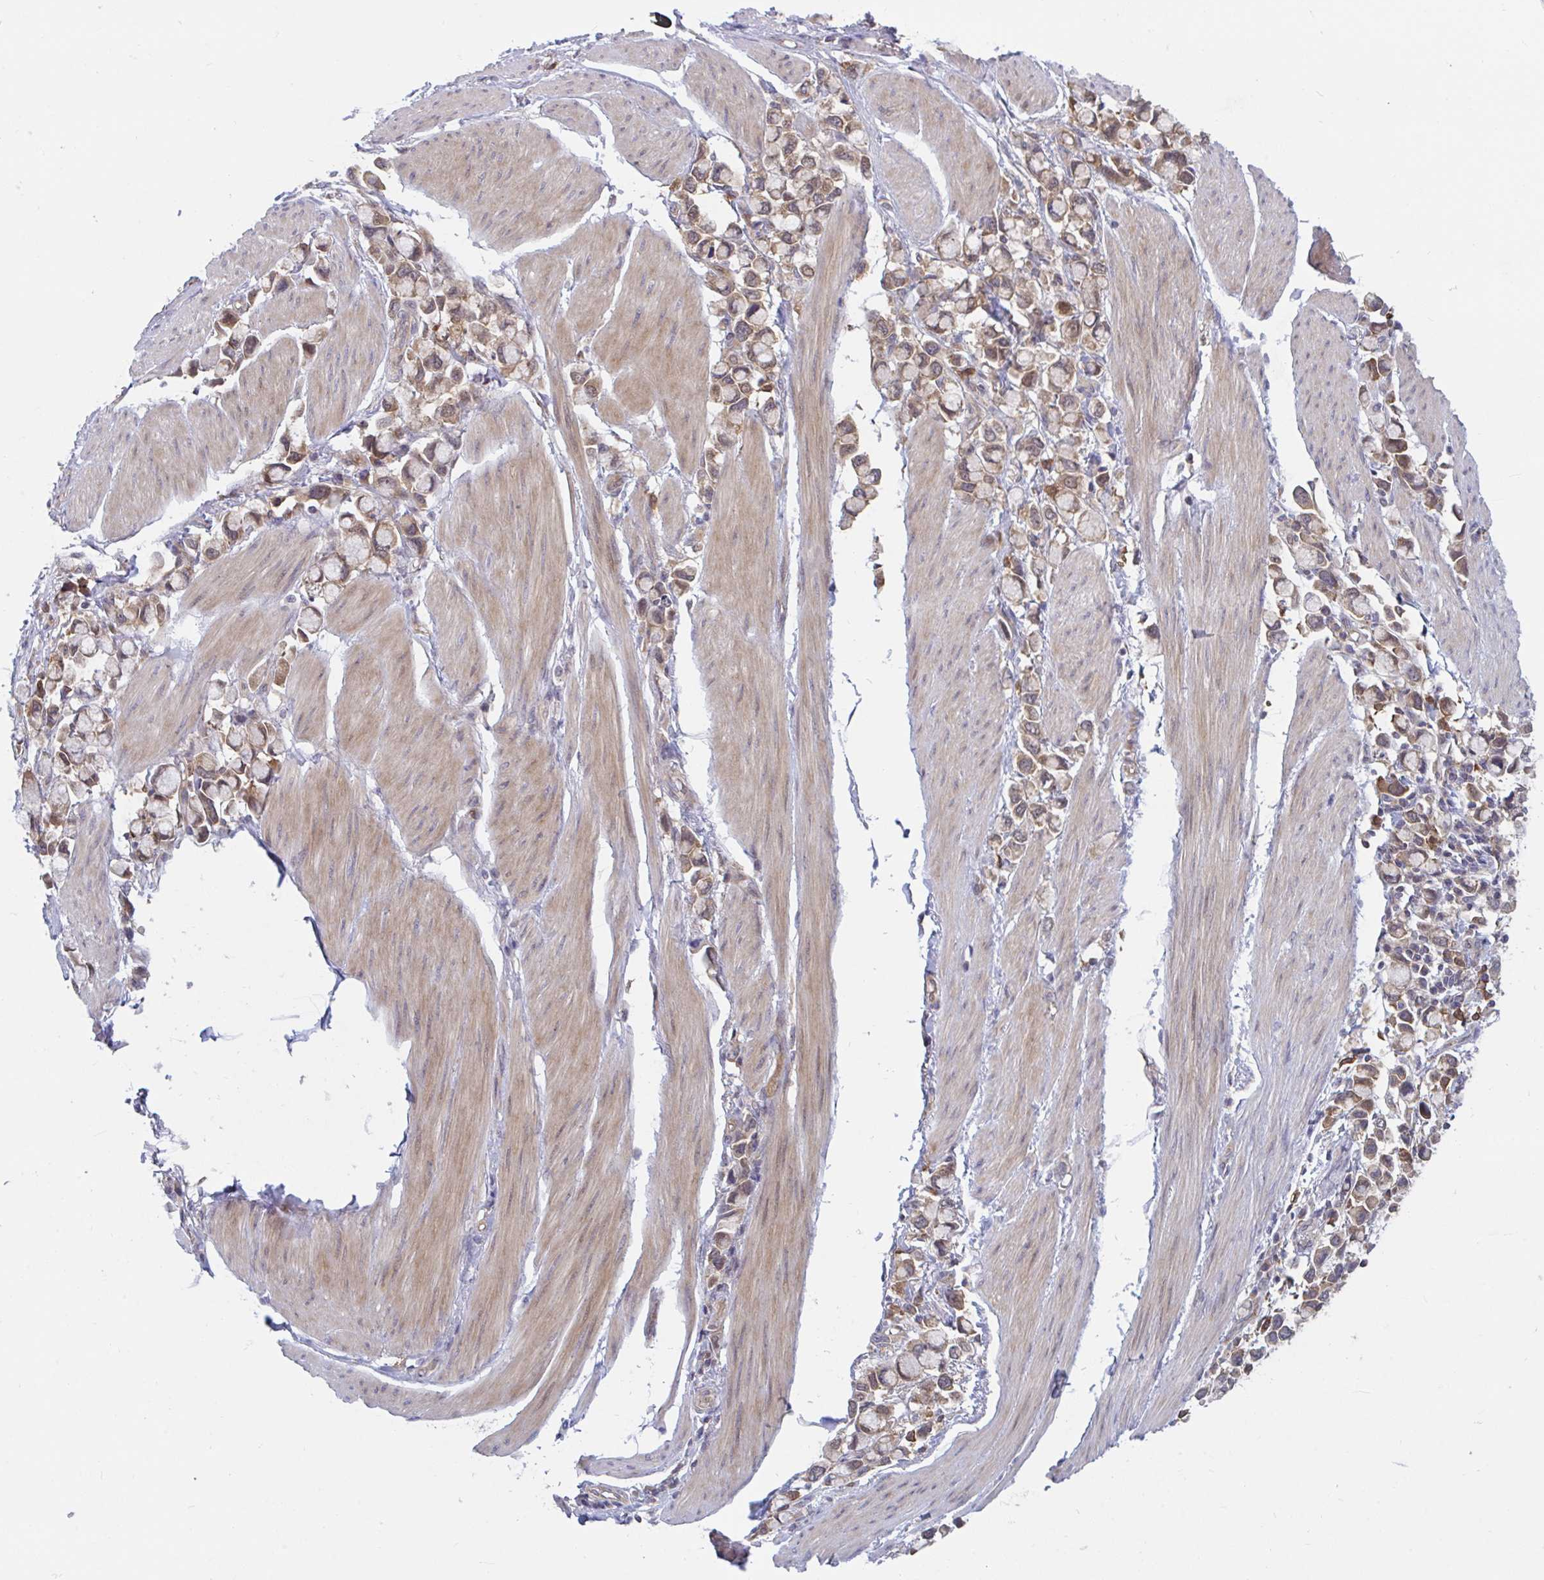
{"staining": {"intensity": "moderate", "quantity": ">75%", "location": "cytoplasmic/membranous,nuclear"}, "tissue": "stomach cancer", "cell_type": "Tumor cells", "image_type": "cancer", "snomed": [{"axis": "morphology", "description": "Adenocarcinoma, NOS"}, {"axis": "topography", "description": "Stomach"}], "caption": "Tumor cells exhibit moderate cytoplasmic/membranous and nuclear positivity in about >75% of cells in stomach adenocarcinoma.", "gene": "LMNTD2", "patient": {"sex": "female", "age": 81}}